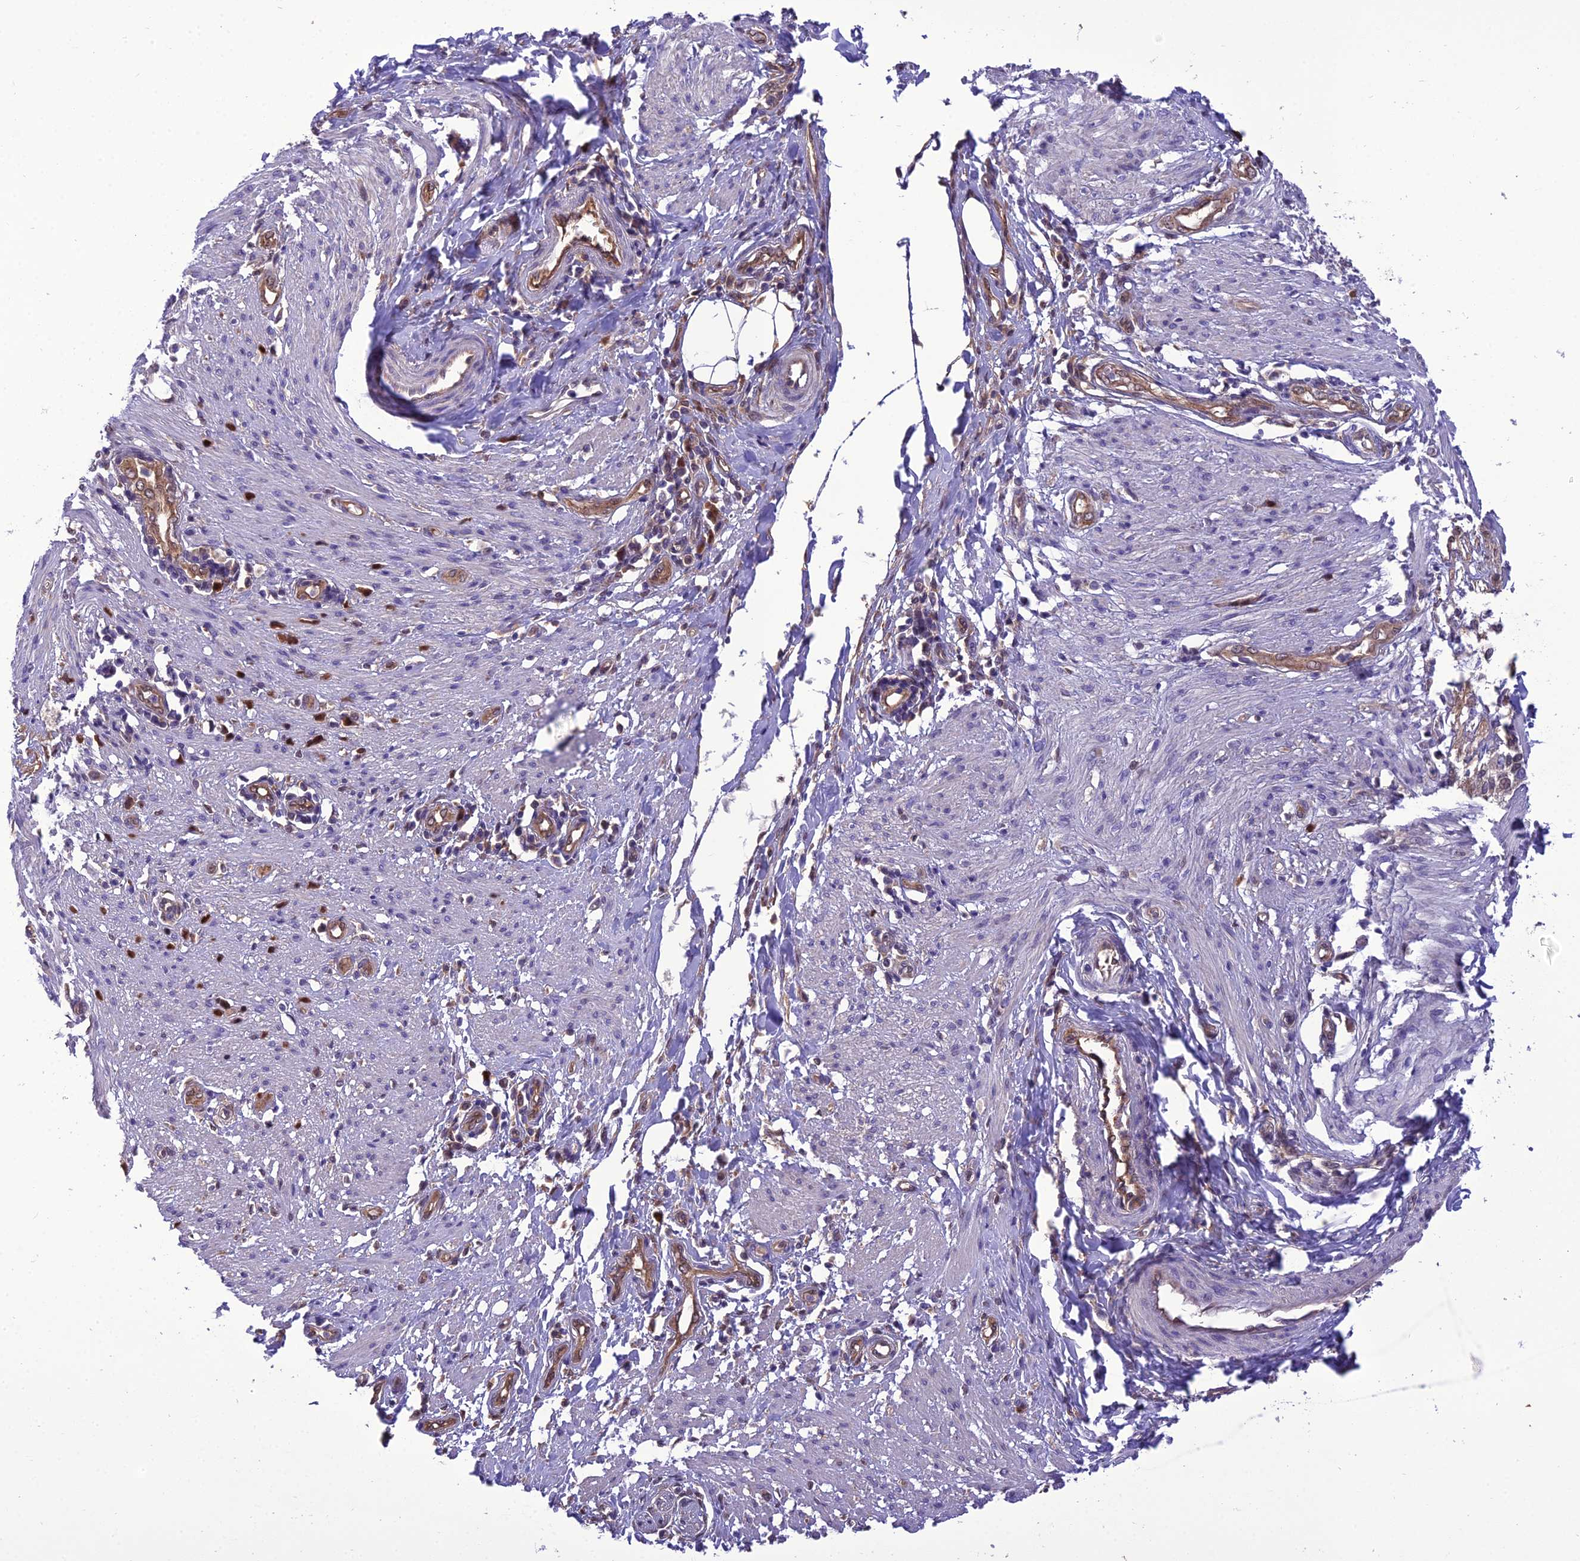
{"staining": {"intensity": "negative", "quantity": "none", "location": "none"}, "tissue": "smooth muscle", "cell_type": "Smooth muscle cells", "image_type": "normal", "snomed": [{"axis": "morphology", "description": "Normal tissue, NOS"}, {"axis": "morphology", "description": "Adenocarcinoma, NOS"}, {"axis": "topography", "description": "Colon"}, {"axis": "topography", "description": "Peripheral nerve tissue"}], "caption": "This is a photomicrograph of immunohistochemistry staining of unremarkable smooth muscle, which shows no expression in smooth muscle cells.", "gene": "BORCS6", "patient": {"sex": "male", "age": 14}}